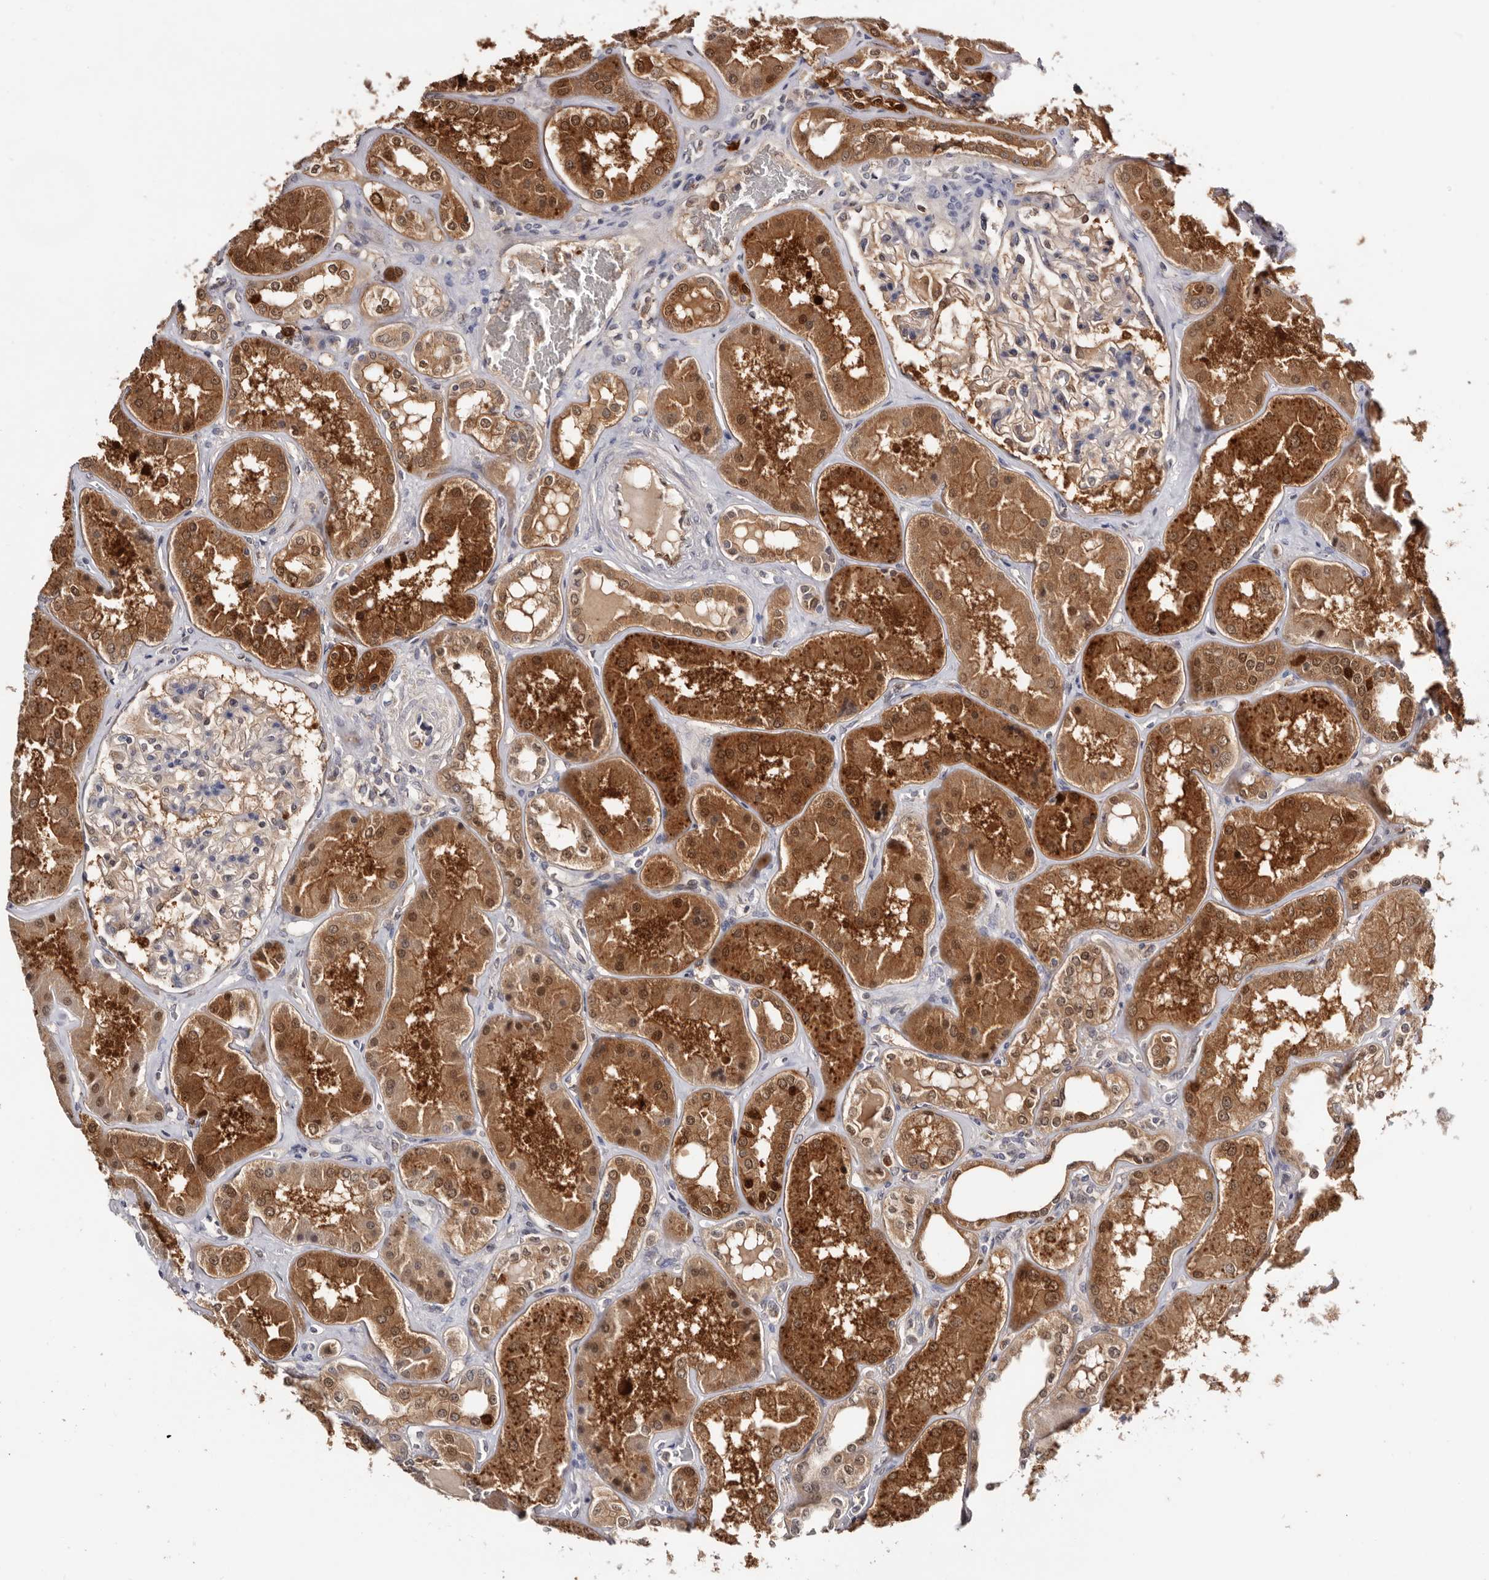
{"staining": {"intensity": "moderate", "quantity": "<25%", "location": "cytoplasmic/membranous,nuclear"}, "tissue": "kidney", "cell_type": "Cells in glomeruli", "image_type": "normal", "snomed": [{"axis": "morphology", "description": "Normal tissue, NOS"}, {"axis": "topography", "description": "Kidney"}], "caption": "Cells in glomeruli reveal moderate cytoplasmic/membranous,nuclear positivity in approximately <25% of cells in unremarkable kidney.", "gene": "TP53I3", "patient": {"sex": "female", "age": 56}}